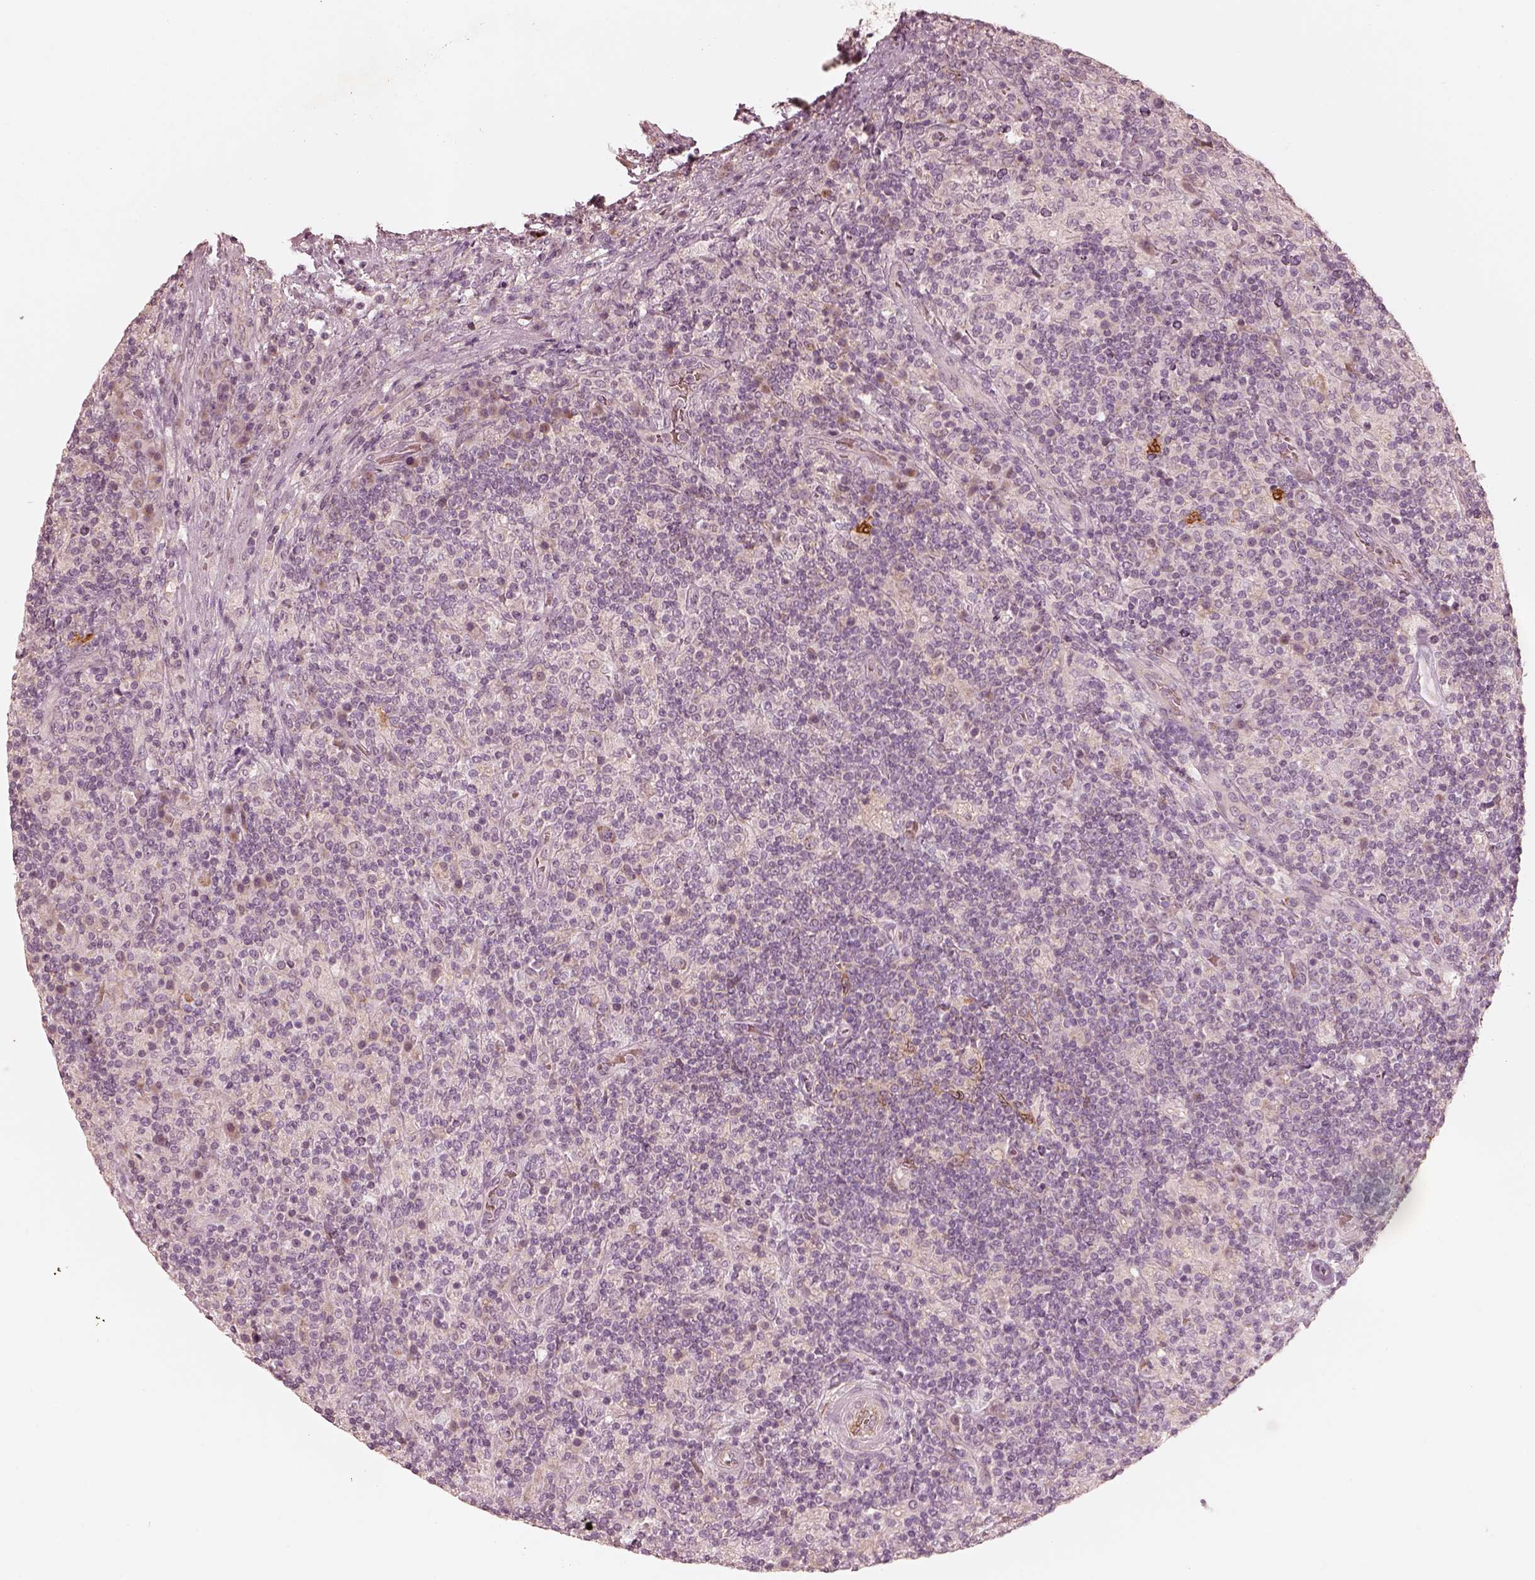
{"staining": {"intensity": "negative", "quantity": "none", "location": "none"}, "tissue": "lymphoma", "cell_type": "Tumor cells", "image_type": "cancer", "snomed": [{"axis": "morphology", "description": "Hodgkin's disease, NOS"}, {"axis": "topography", "description": "Lymph node"}], "caption": "A high-resolution micrograph shows immunohistochemistry (IHC) staining of lymphoma, which reveals no significant positivity in tumor cells. The staining is performed using DAB (3,3'-diaminobenzidine) brown chromogen with nuclei counter-stained in using hematoxylin.", "gene": "WLS", "patient": {"sex": "male", "age": 70}}